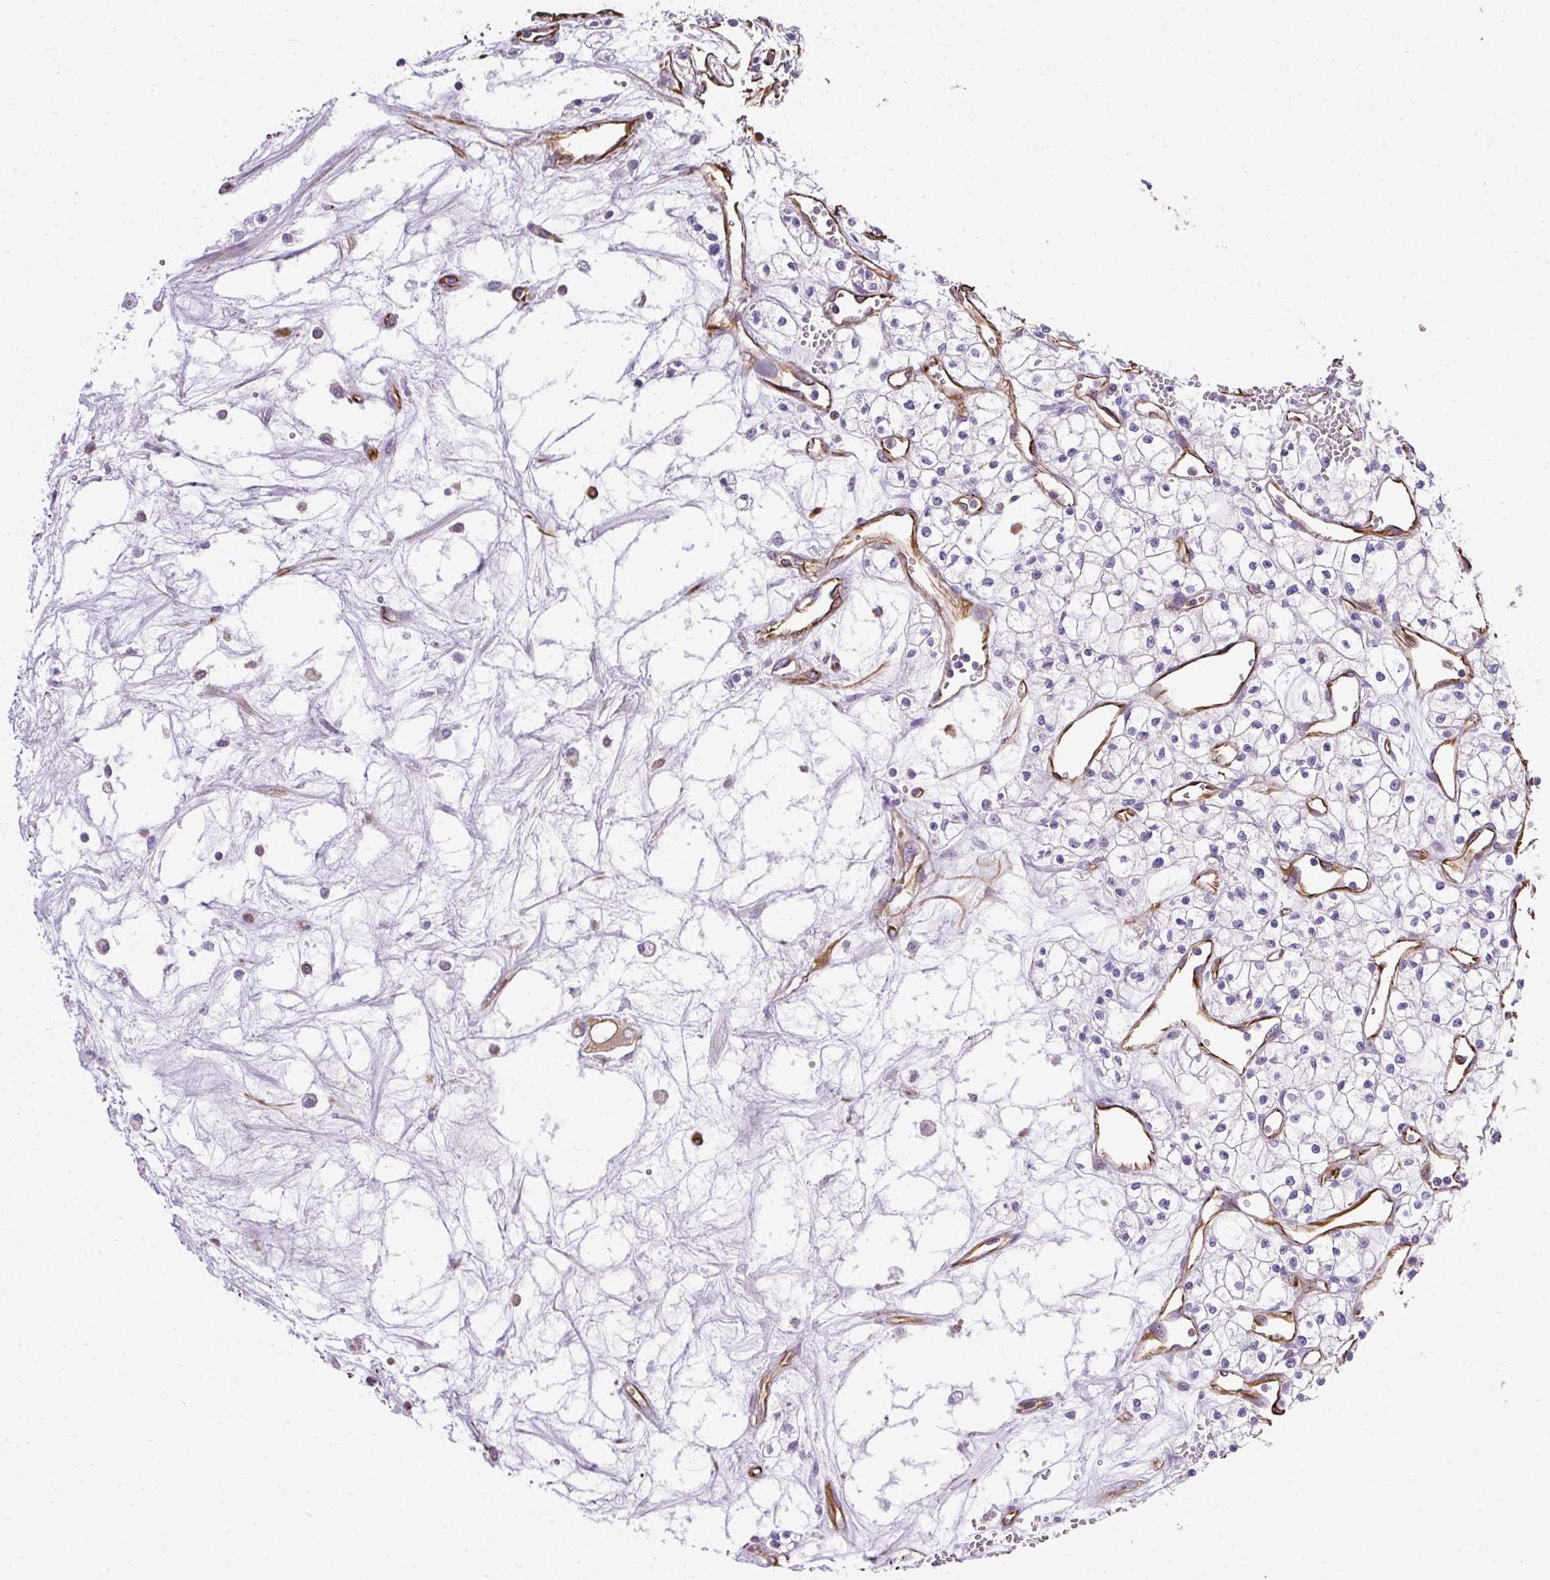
{"staining": {"intensity": "negative", "quantity": "none", "location": "none"}, "tissue": "renal cancer", "cell_type": "Tumor cells", "image_type": "cancer", "snomed": [{"axis": "morphology", "description": "Adenocarcinoma, NOS"}, {"axis": "topography", "description": "Kidney"}], "caption": "This micrograph is of adenocarcinoma (renal) stained with immunohistochemistry (IHC) to label a protein in brown with the nuclei are counter-stained blue. There is no expression in tumor cells.", "gene": "PLS1", "patient": {"sex": "male", "age": 59}}